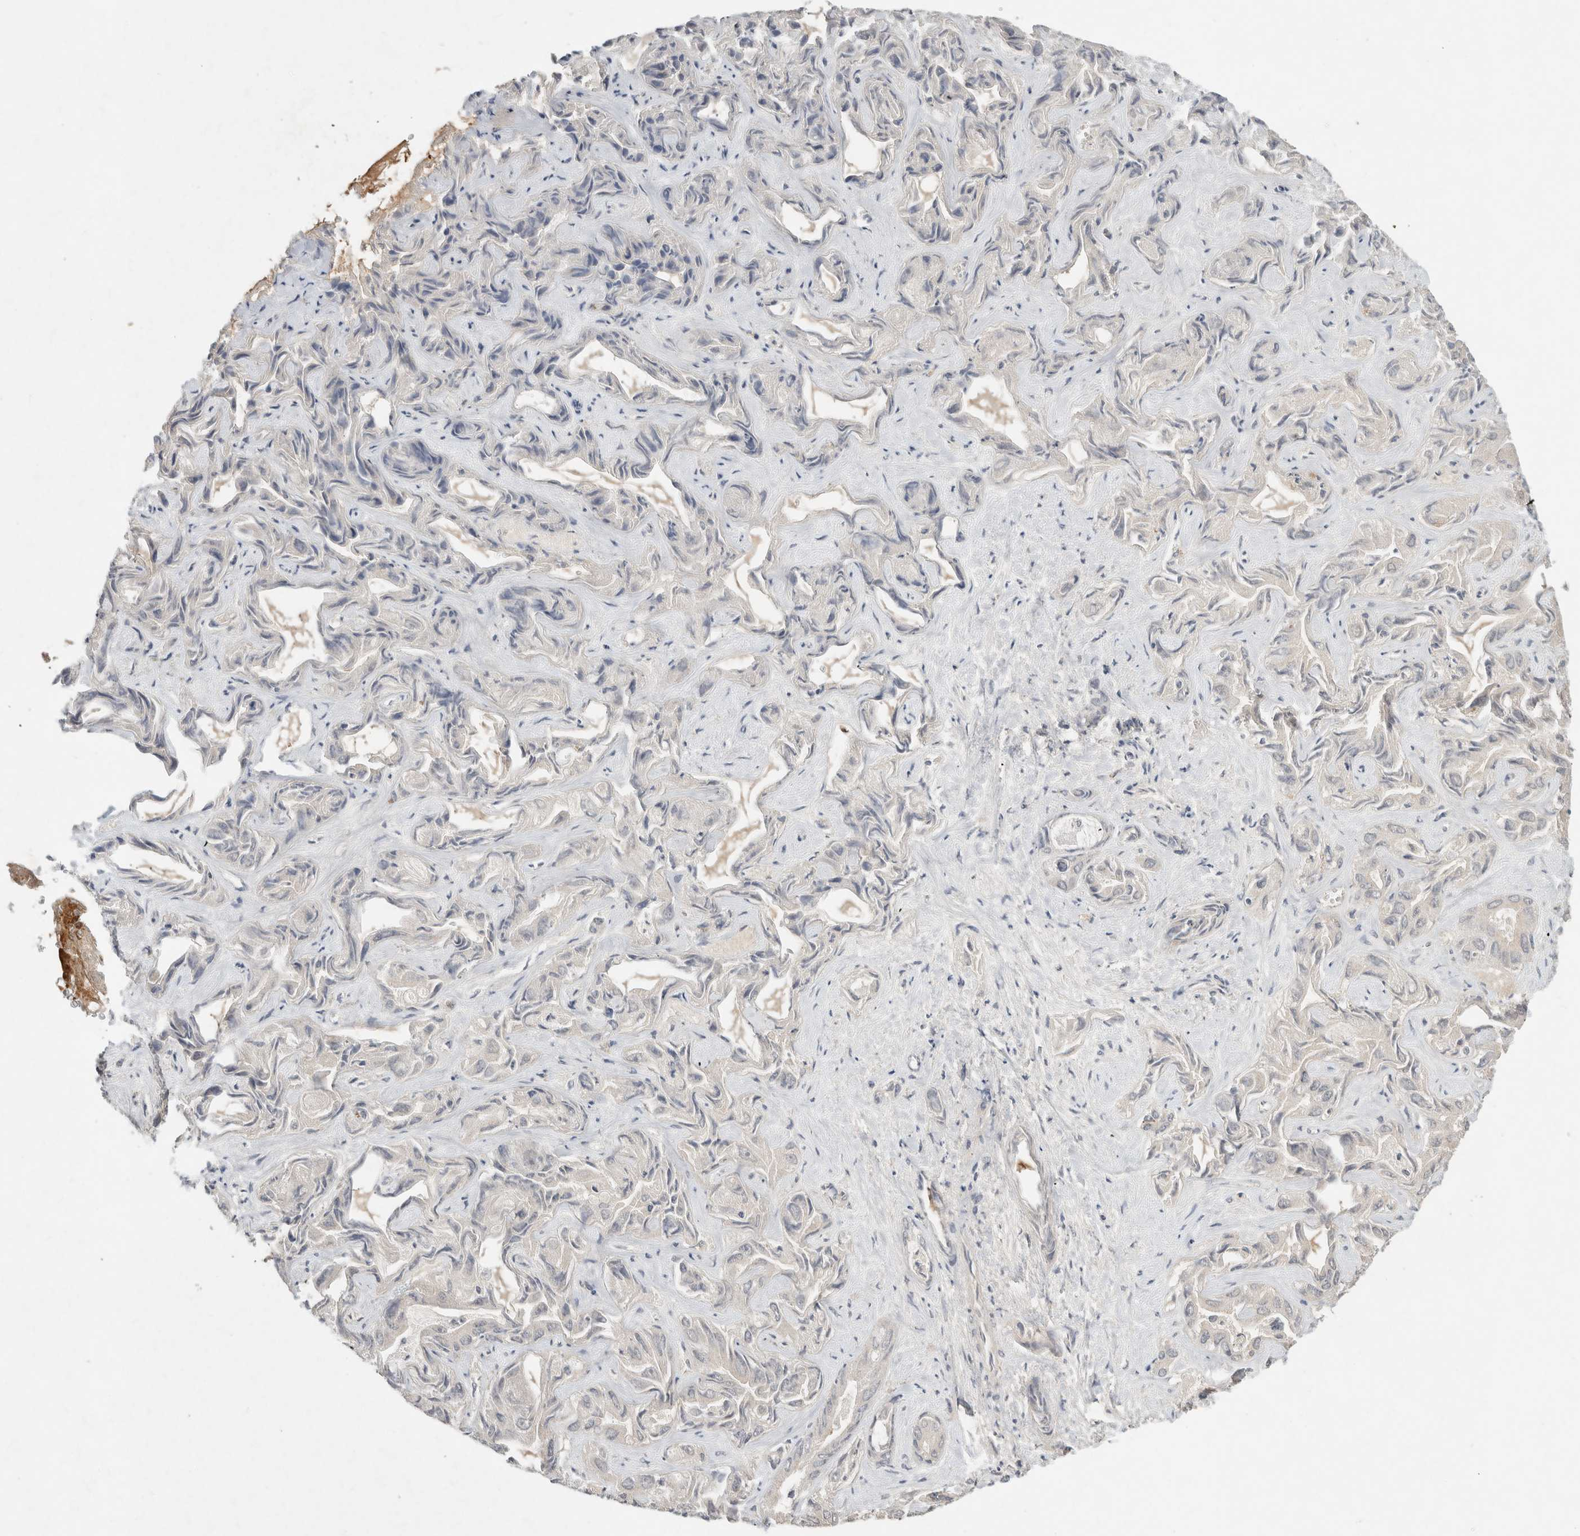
{"staining": {"intensity": "negative", "quantity": "none", "location": "none"}, "tissue": "liver cancer", "cell_type": "Tumor cells", "image_type": "cancer", "snomed": [{"axis": "morphology", "description": "Cholangiocarcinoma"}, {"axis": "topography", "description": "Liver"}], "caption": "Tumor cells show no significant staining in liver cancer (cholangiocarcinoma).", "gene": "LOXL2", "patient": {"sex": "female", "age": 52}}